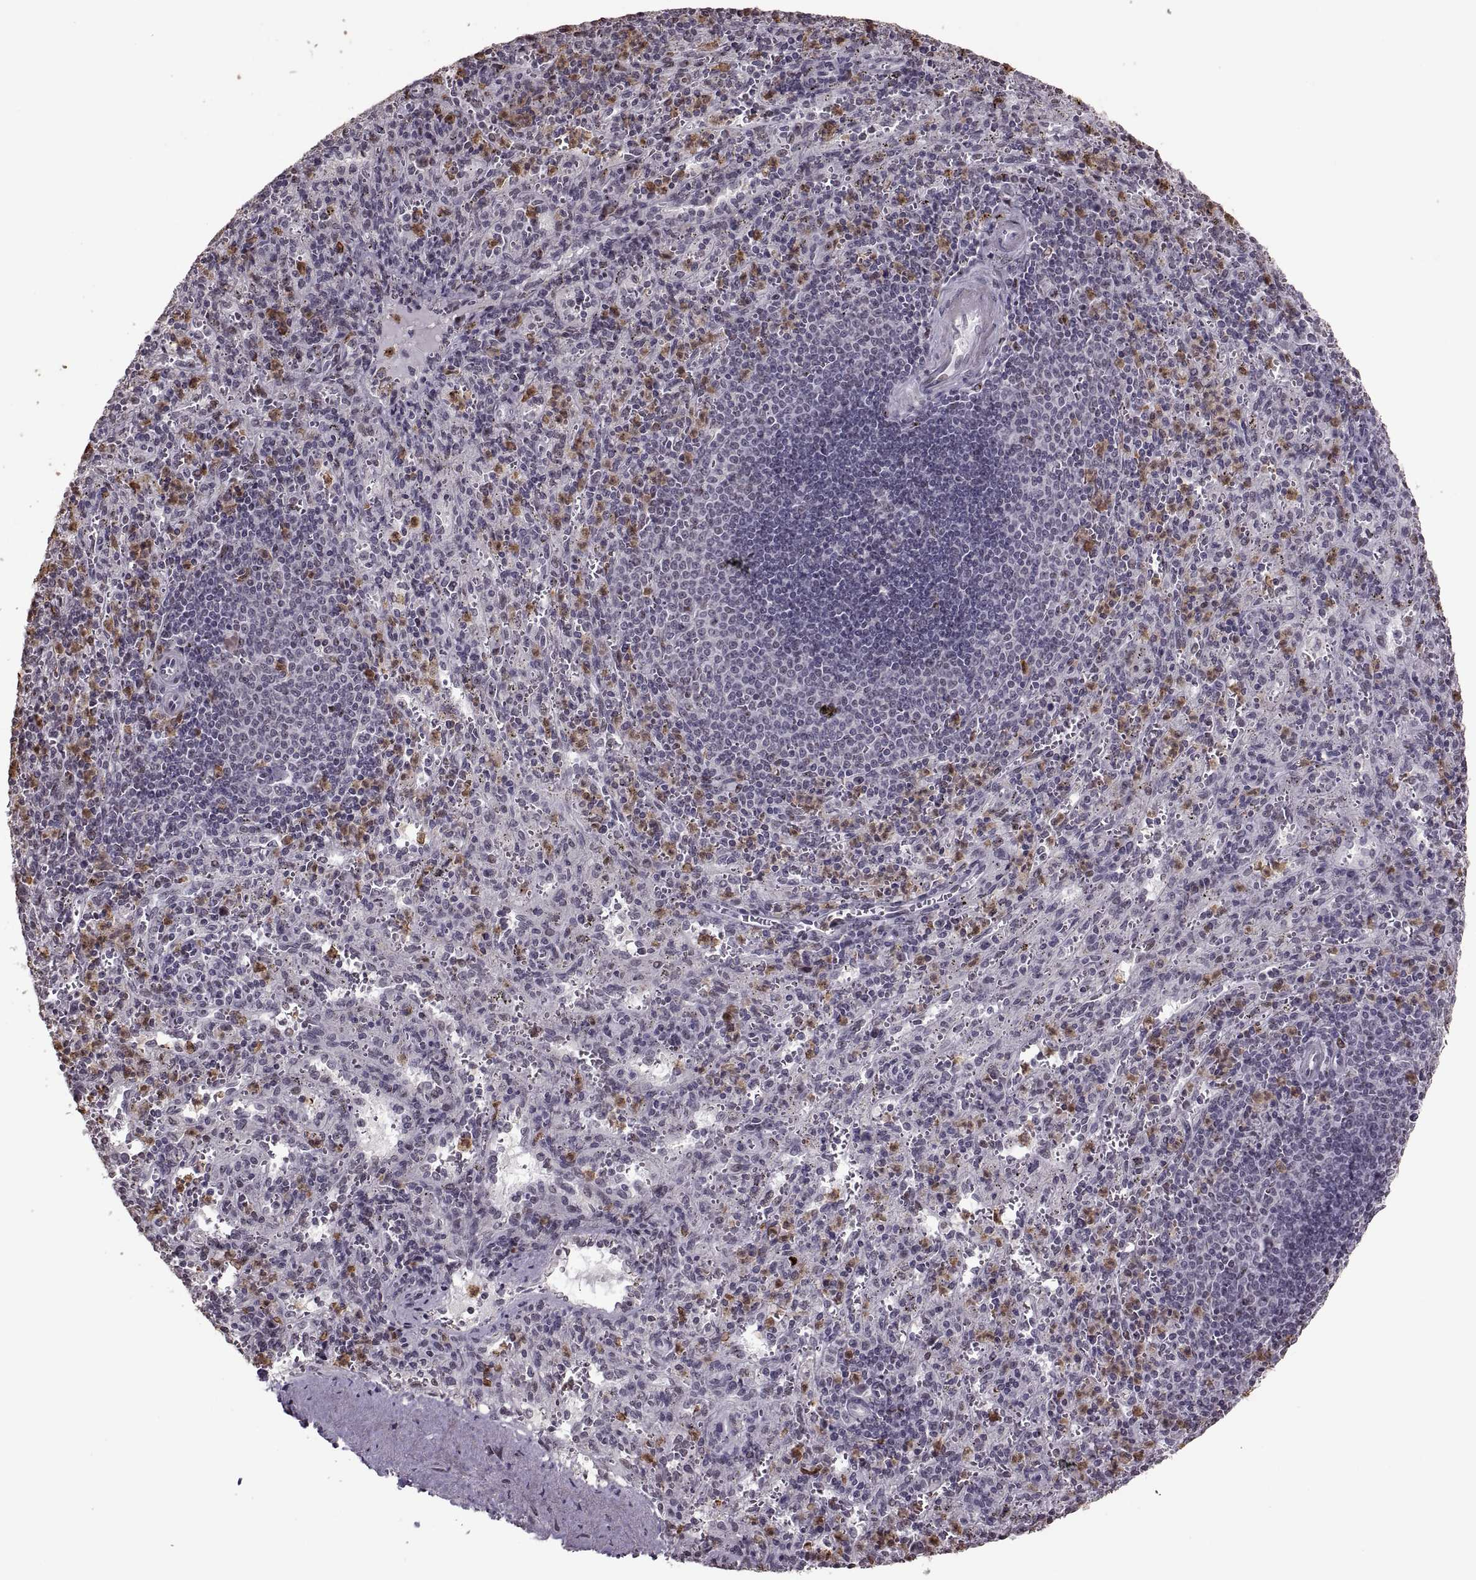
{"staining": {"intensity": "moderate", "quantity": "<25%", "location": "cytoplasmic/membranous,nuclear"}, "tissue": "spleen", "cell_type": "Cells in red pulp", "image_type": "normal", "snomed": [{"axis": "morphology", "description": "Normal tissue, NOS"}, {"axis": "topography", "description": "Spleen"}], "caption": "Human spleen stained with a brown dye exhibits moderate cytoplasmic/membranous,nuclear positive expression in approximately <25% of cells in red pulp.", "gene": "PALS1", "patient": {"sex": "male", "age": 57}}